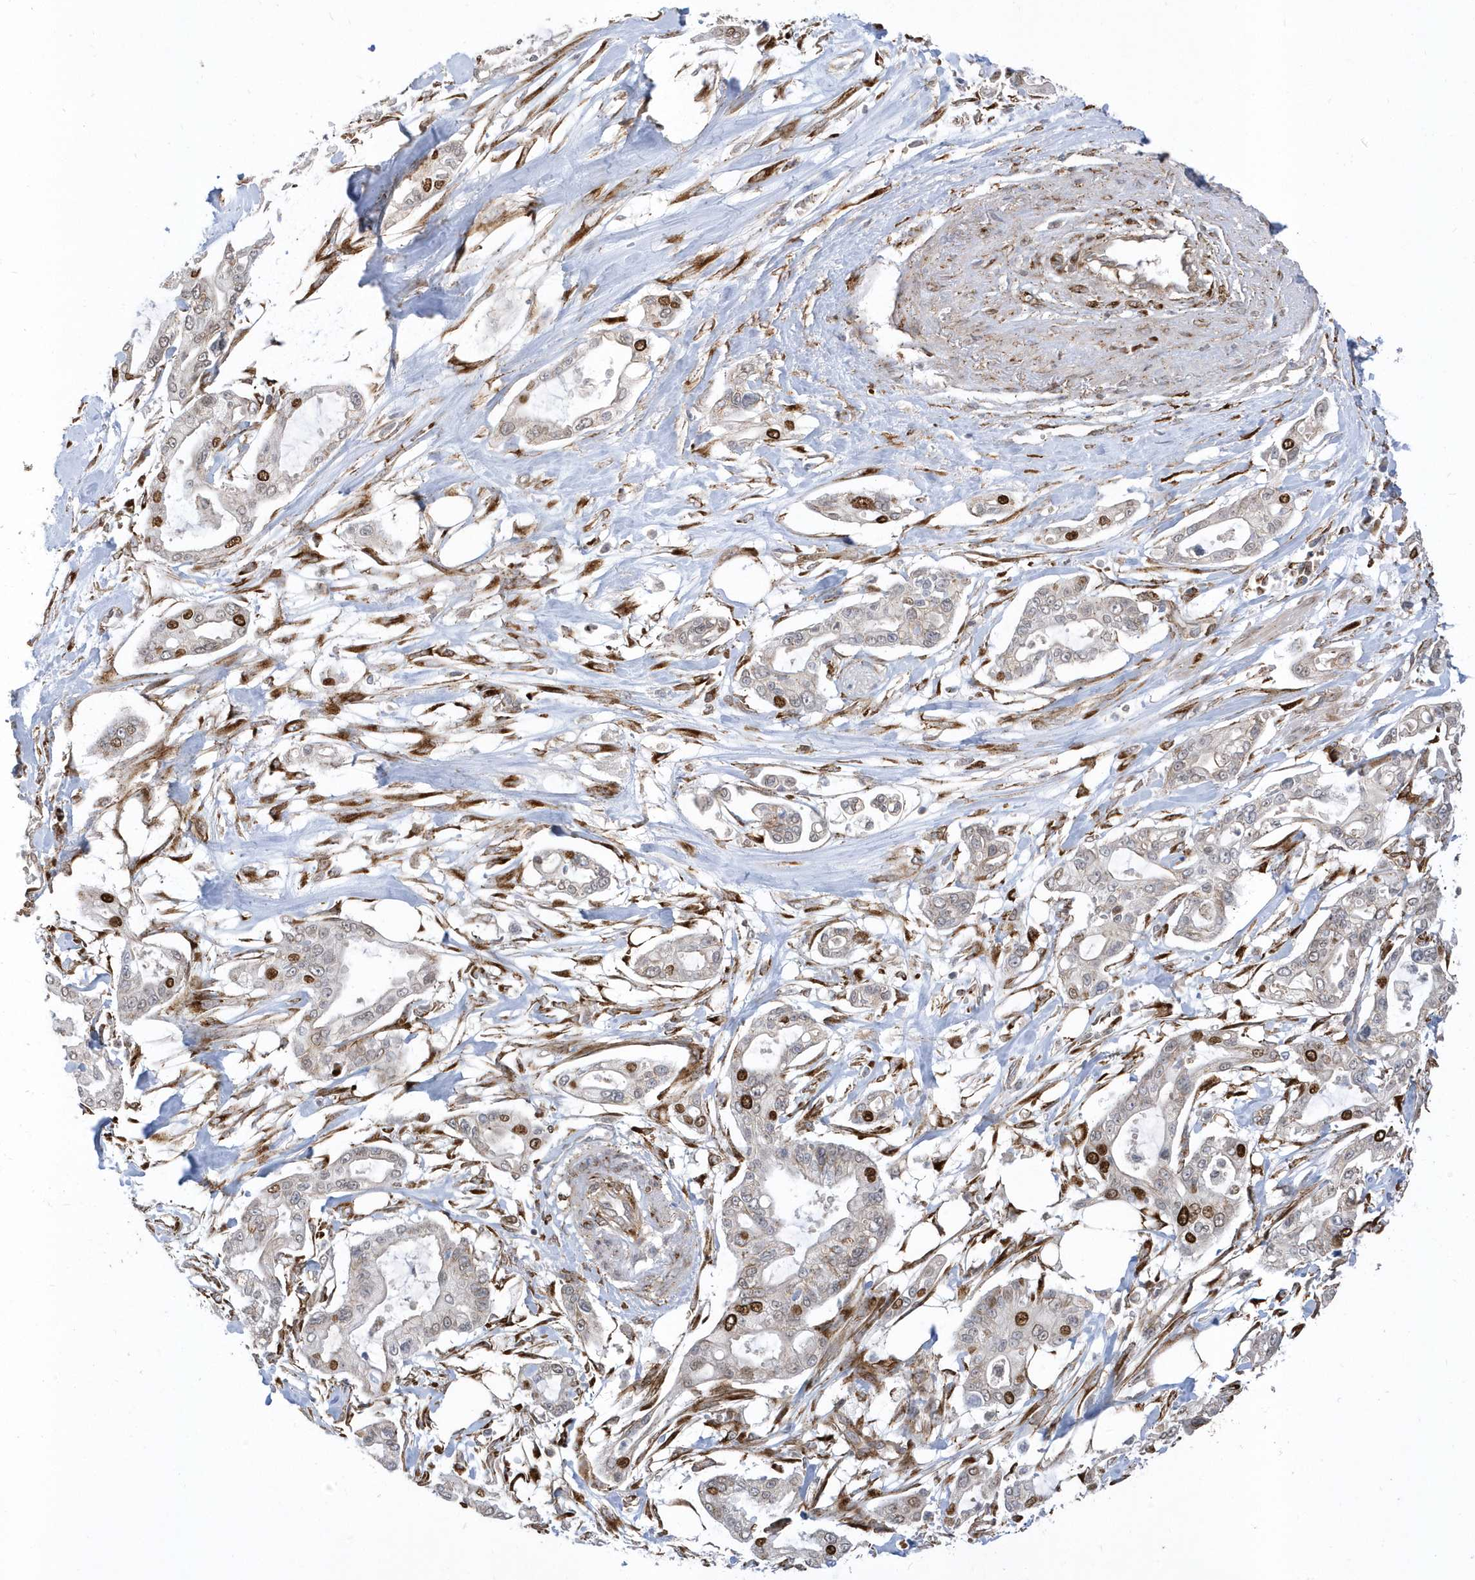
{"staining": {"intensity": "strong", "quantity": "<25%", "location": "nuclear"}, "tissue": "pancreatic cancer", "cell_type": "Tumor cells", "image_type": "cancer", "snomed": [{"axis": "morphology", "description": "Adenocarcinoma, NOS"}, {"axis": "topography", "description": "Pancreas"}], "caption": "Pancreatic cancer (adenocarcinoma) stained for a protein (brown) demonstrates strong nuclear positive staining in about <25% of tumor cells.", "gene": "HRH4", "patient": {"sex": "male", "age": 68}}